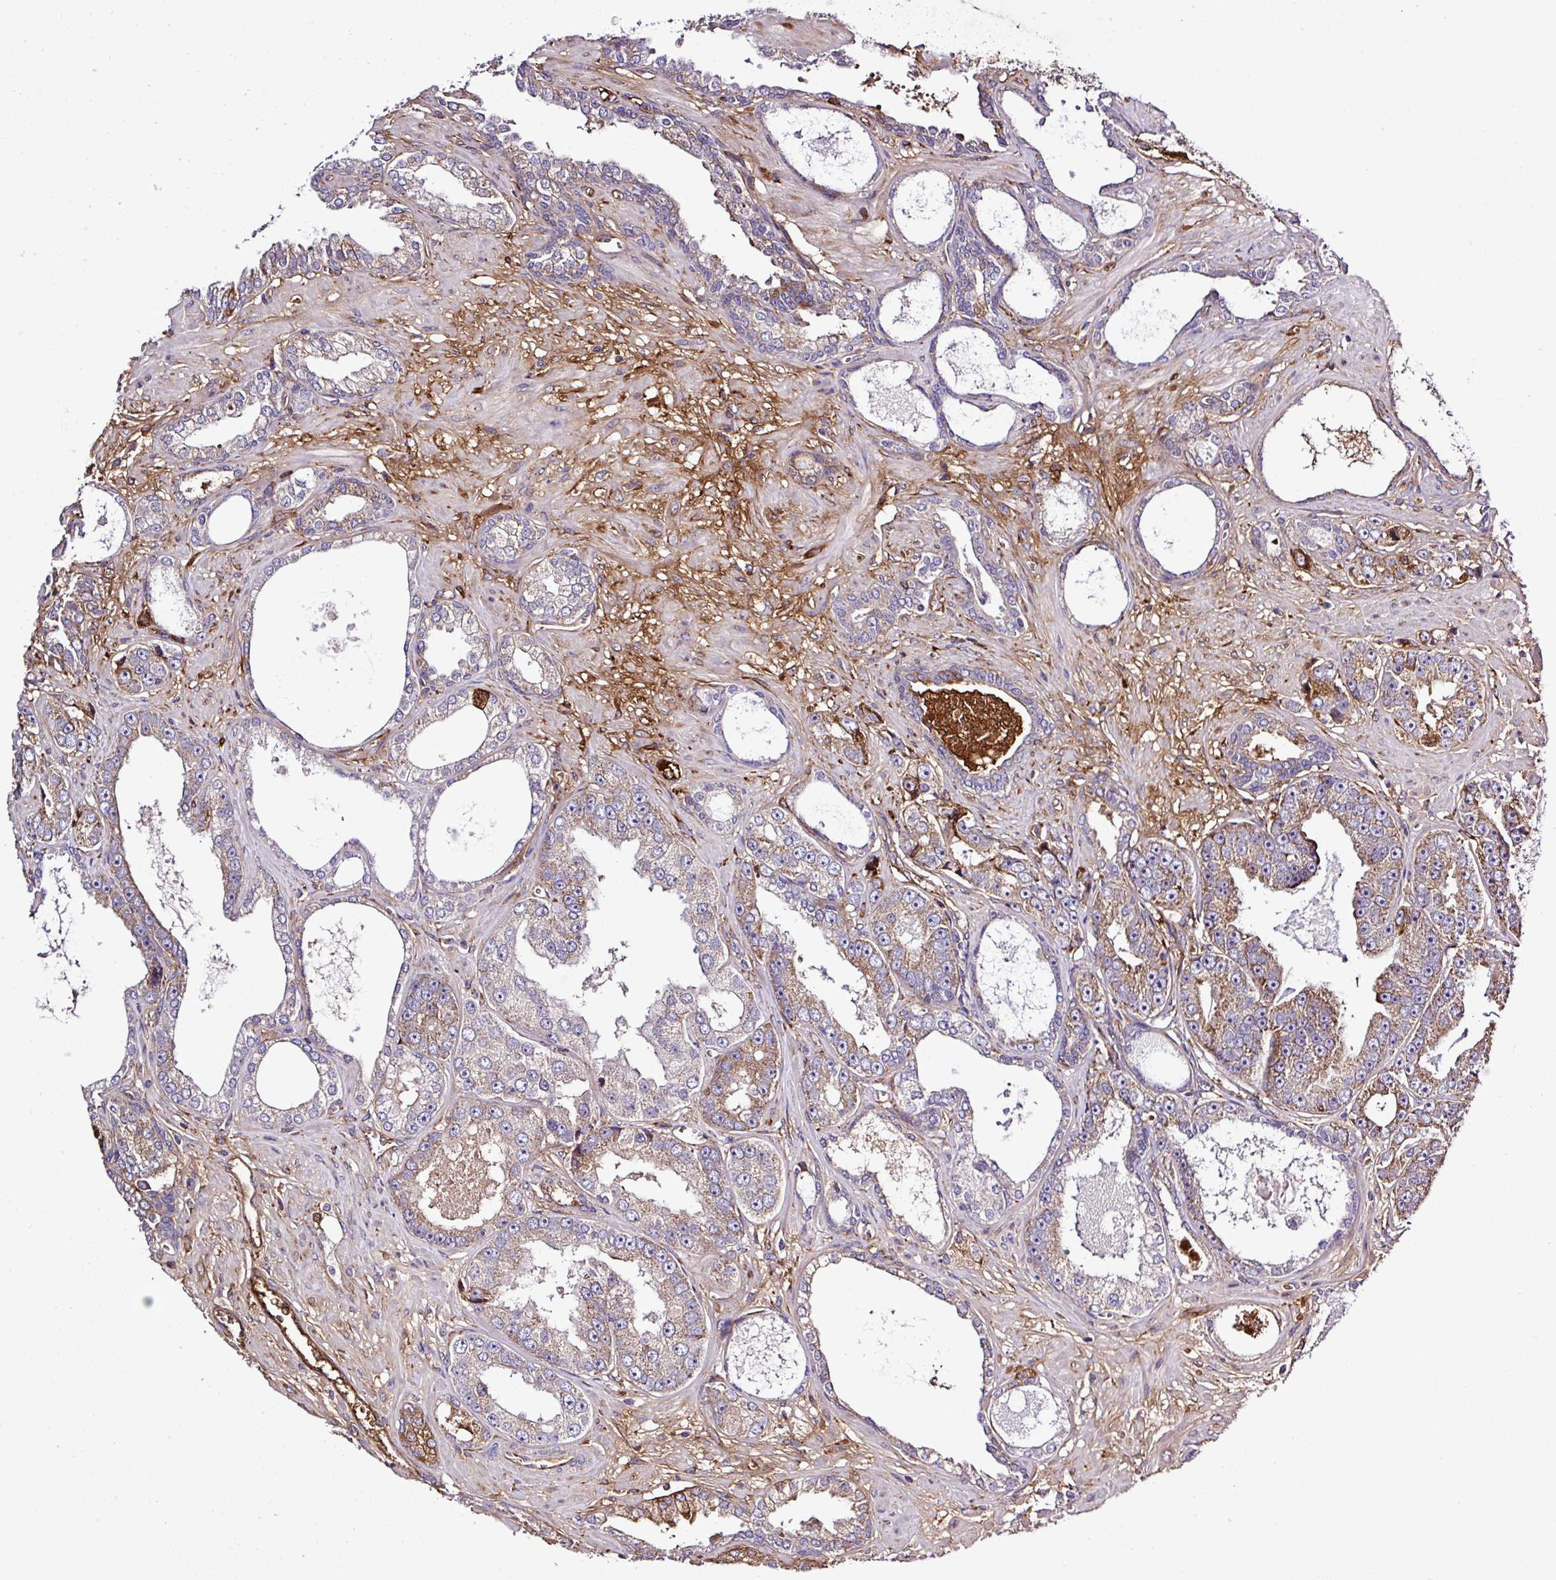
{"staining": {"intensity": "moderate", "quantity": "<25%", "location": "cytoplasmic/membranous"}, "tissue": "prostate cancer", "cell_type": "Tumor cells", "image_type": "cancer", "snomed": [{"axis": "morphology", "description": "Adenocarcinoma, High grade"}, {"axis": "topography", "description": "Prostate"}], "caption": "Immunohistochemical staining of human prostate cancer (high-grade adenocarcinoma) exhibits low levels of moderate cytoplasmic/membranous positivity in about <25% of tumor cells.", "gene": "CWH43", "patient": {"sex": "male", "age": 71}}